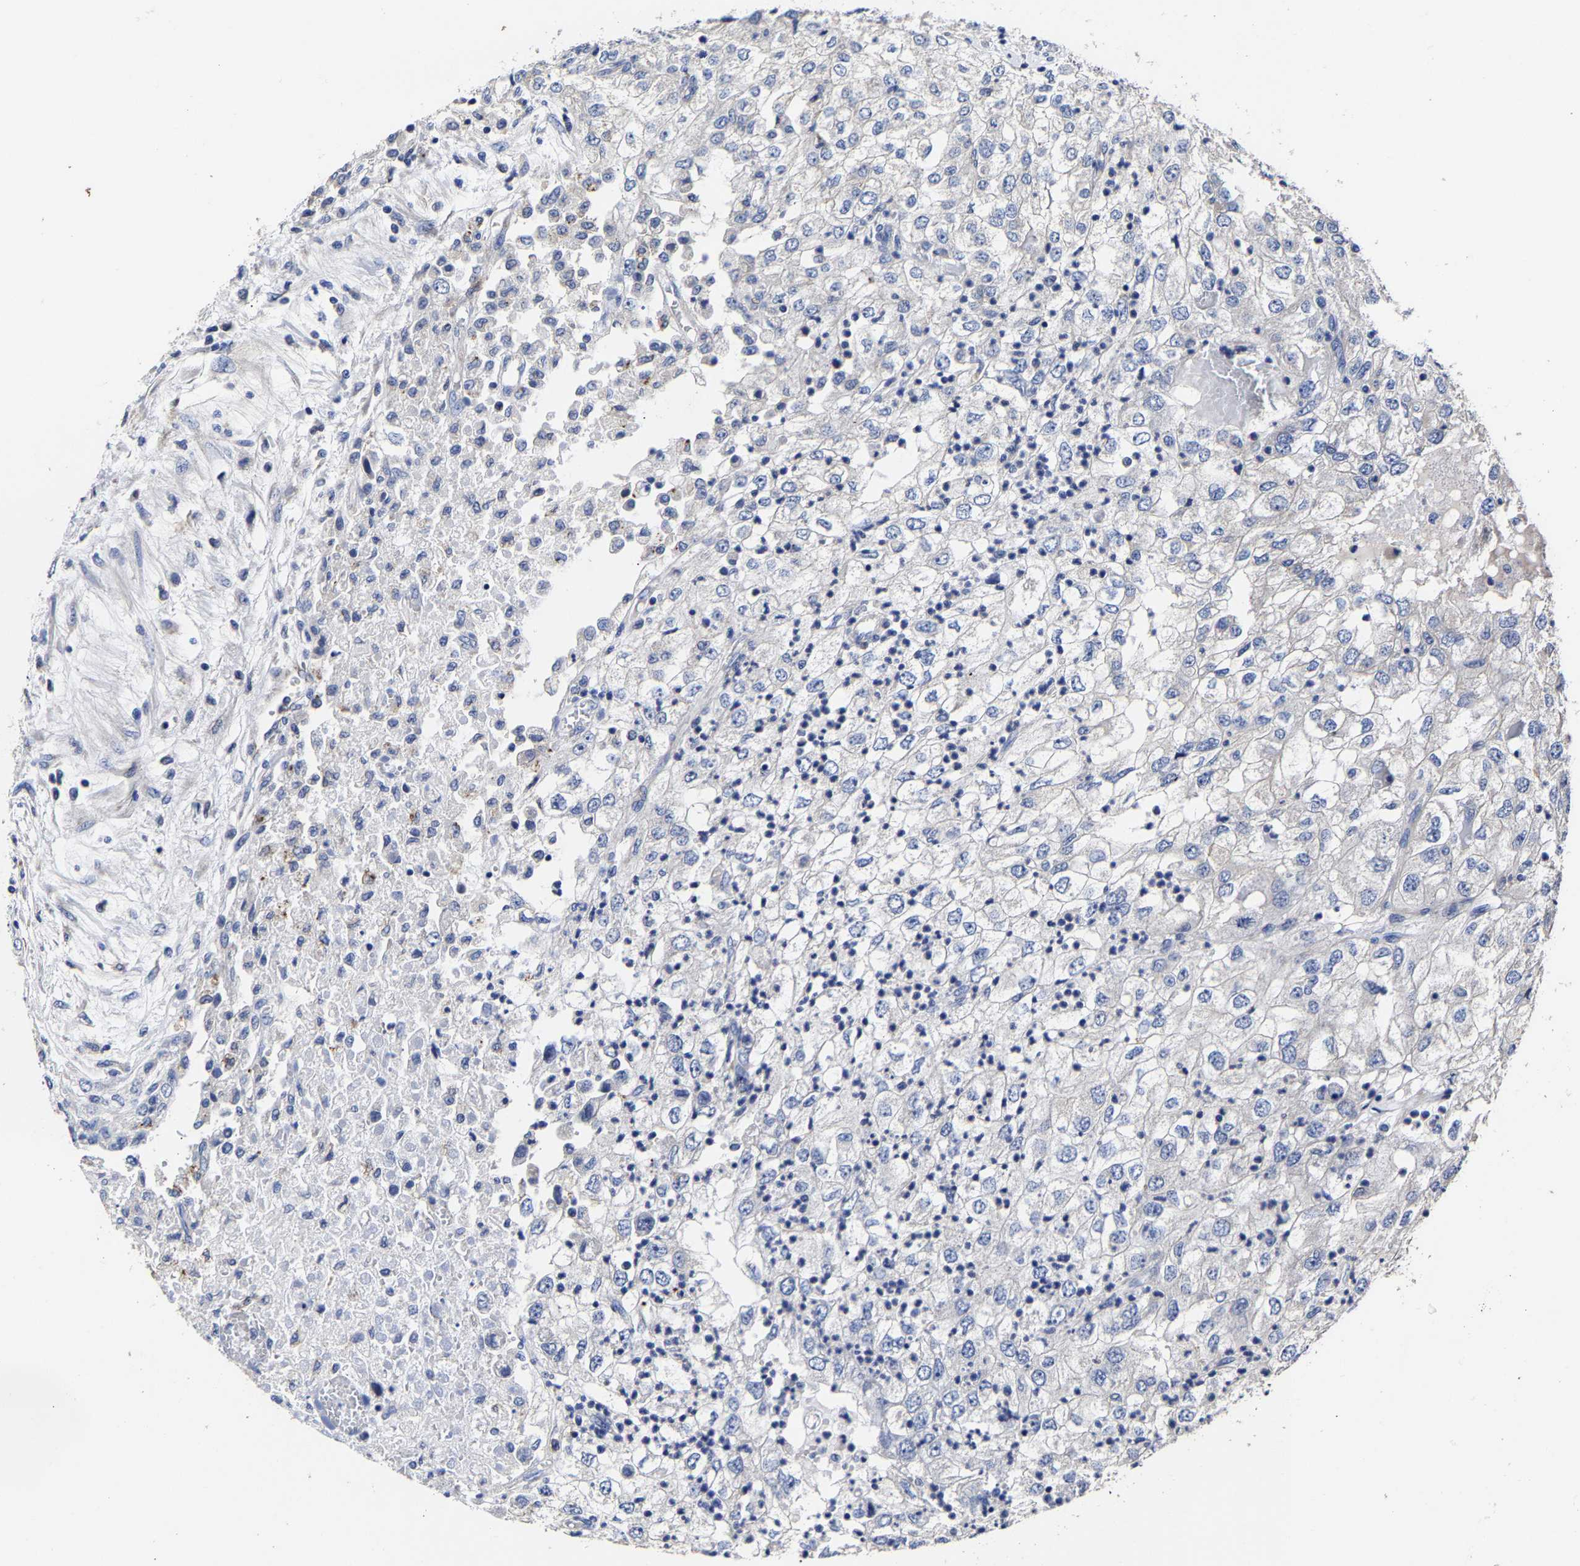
{"staining": {"intensity": "negative", "quantity": "none", "location": "none"}, "tissue": "renal cancer", "cell_type": "Tumor cells", "image_type": "cancer", "snomed": [{"axis": "morphology", "description": "Adenocarcinoma, NOS"}, {"axis": "topography", "description": "Kidney"}], "caption": "The immunohistochemistry image has no significant staining in tumor cells of adenocarcinoma (renal) tissue. (Immunohistochemistry, brightfield microscopy, high magnification).", "gene": "AASS", "patient": {"sex": "female", "age": 54}}